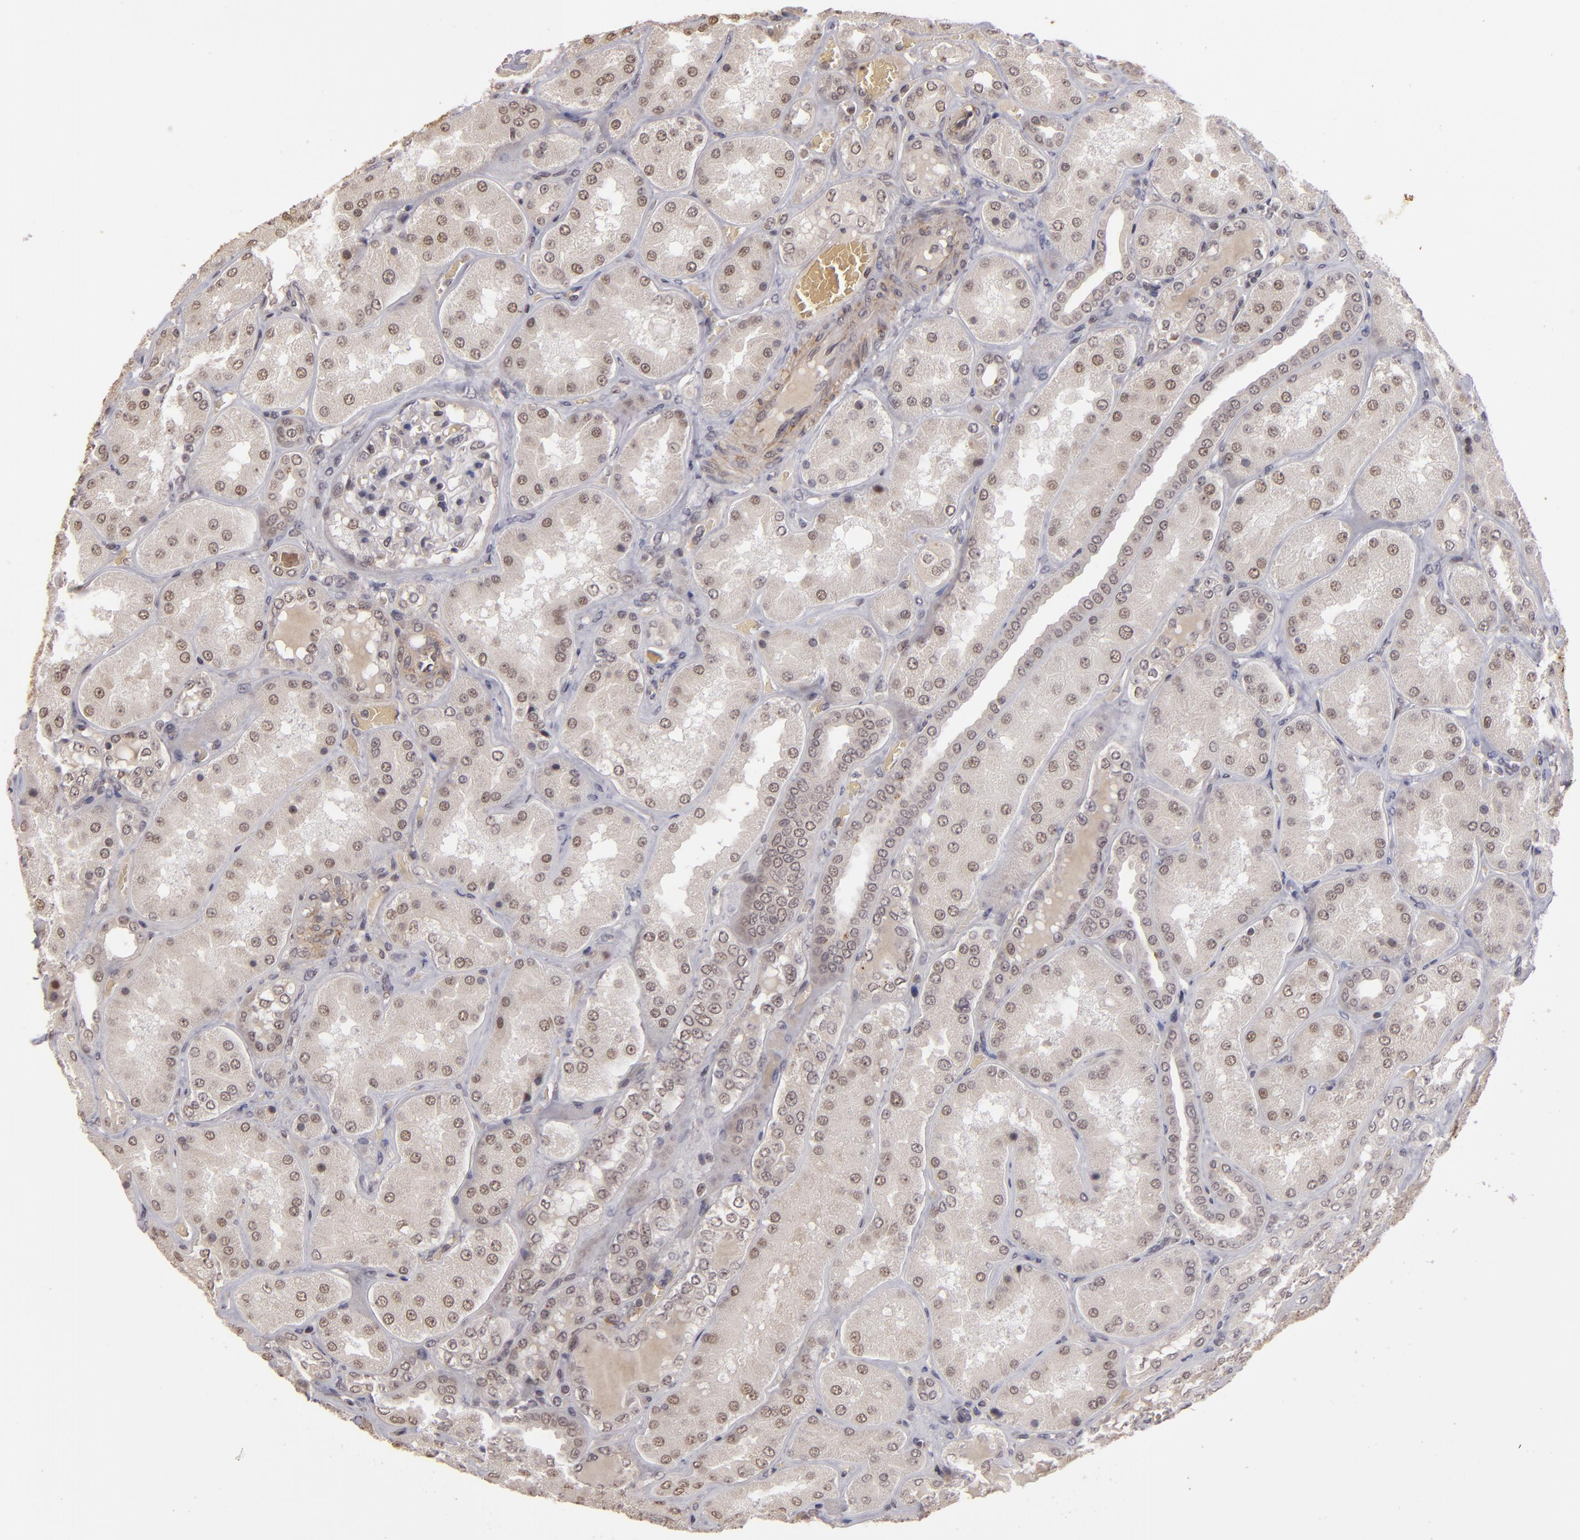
{"staining": {"intensity": "negative", "quantity": "none", "location": "none"}, "tissue": "kidney", "cell_type": "Cells in glomeruli", "image_type": "normal", "snomed": [{"axis": "morphology", "description": "Normal tissue, NOS"}, {"axis": "topography", "description": "Kidney"}], "caption": "Histopathology image shows no significant protein positivity in cells in glomeruli of normal kidney. (Brightfield microscopy of DAB immunohistochemistry (IHC) at high magnification).", "gene": "DFFA", "patient": {"sex": "female", "age": 56}}